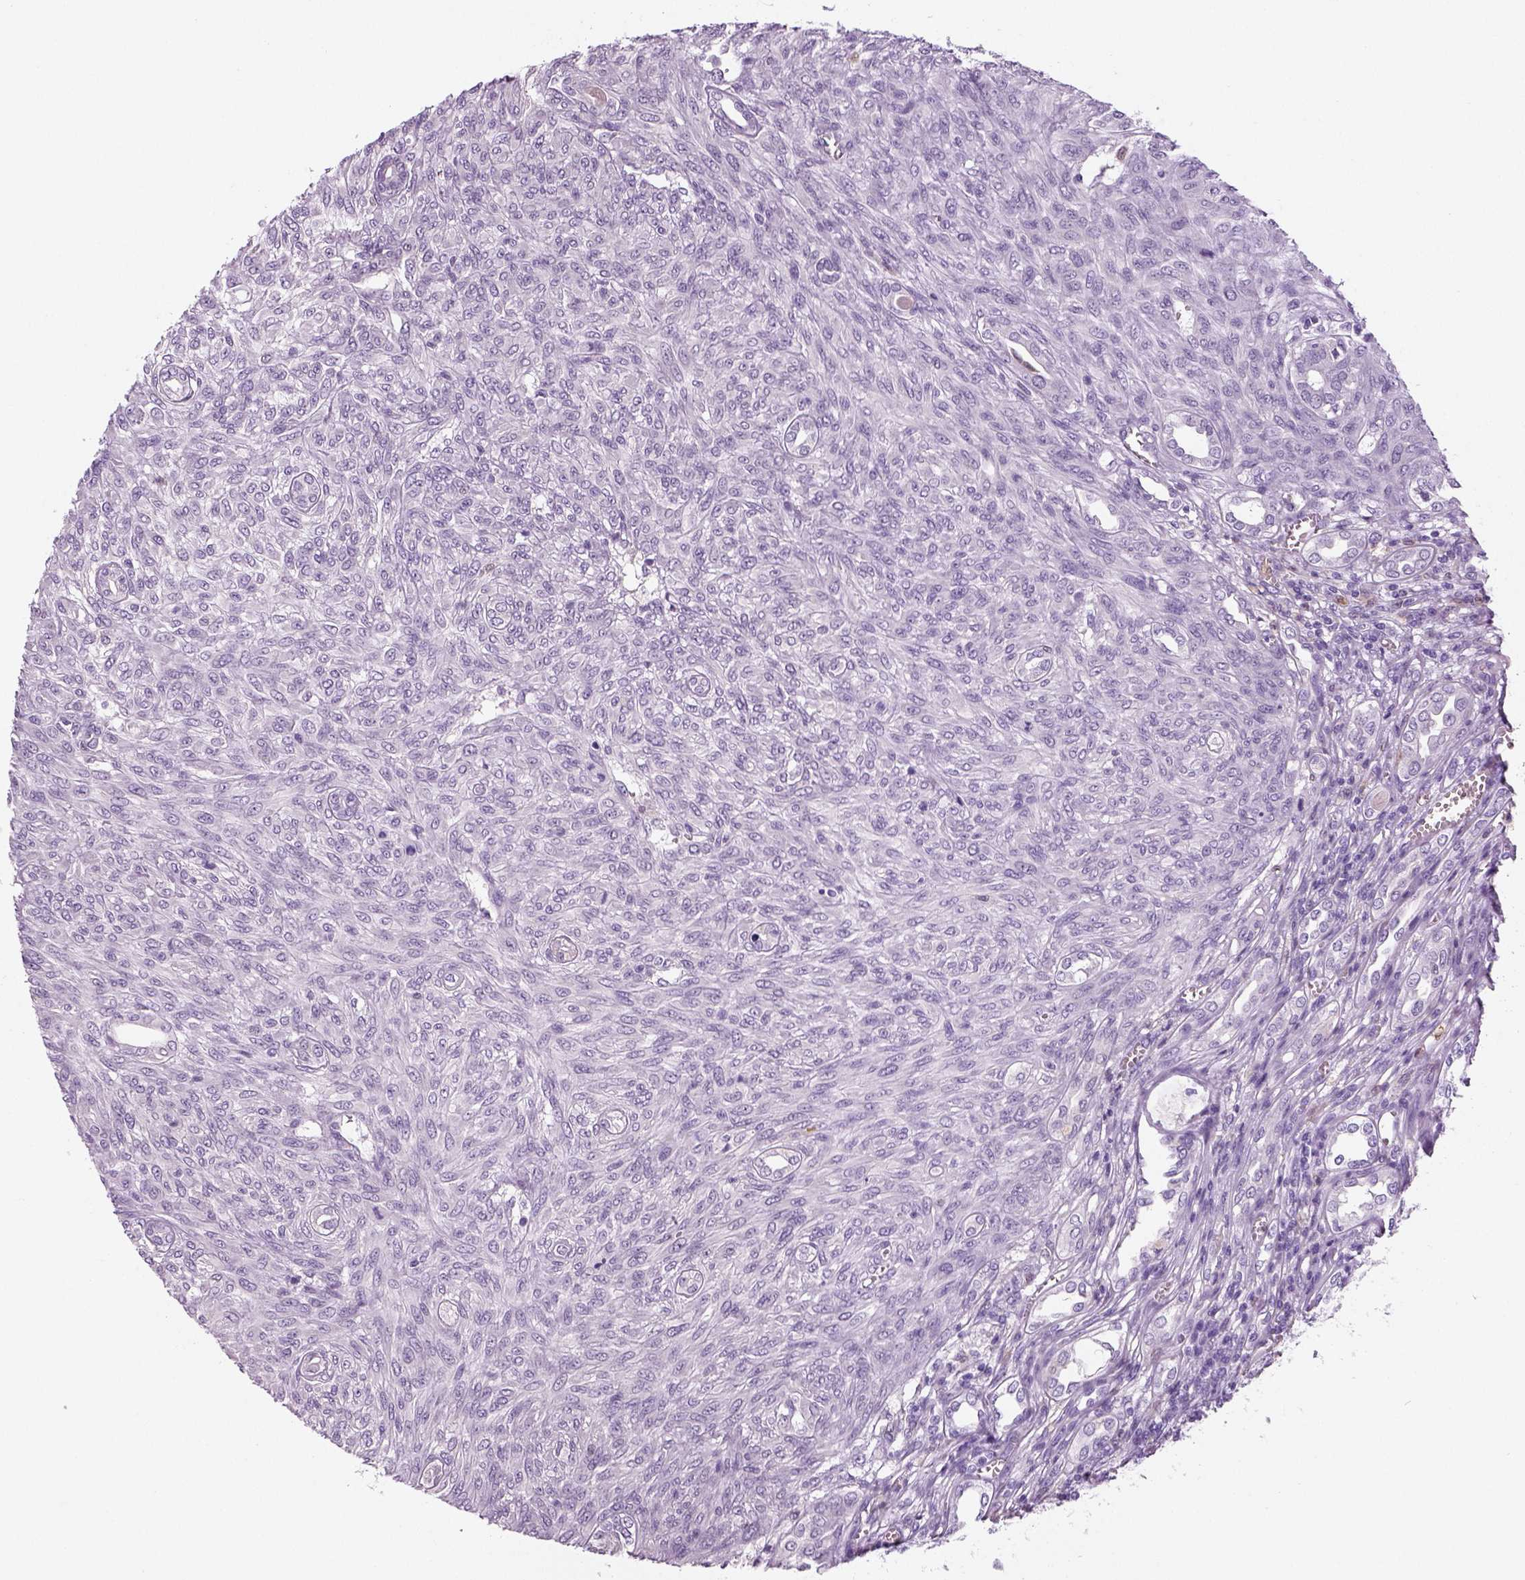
{"staining": {"intensity": "negative", "quantity": "none", "location": "none"}, "tissue": "renal cancer", "cell_type": "Tumor cells", "image_type": "cancer", "snomed": [{"axis": "morphology", "description": "Adenocarcinoma, NOS"}, {"axis": "topography", "description": "Kidney"}], "caption": "Renal cancer (adenocarcinoma) was stained to show a protein in brown. There is no significant positivity in tumor cells.", "gene": "NECAB2", "patient": {"sex": "male", "age": 58}}